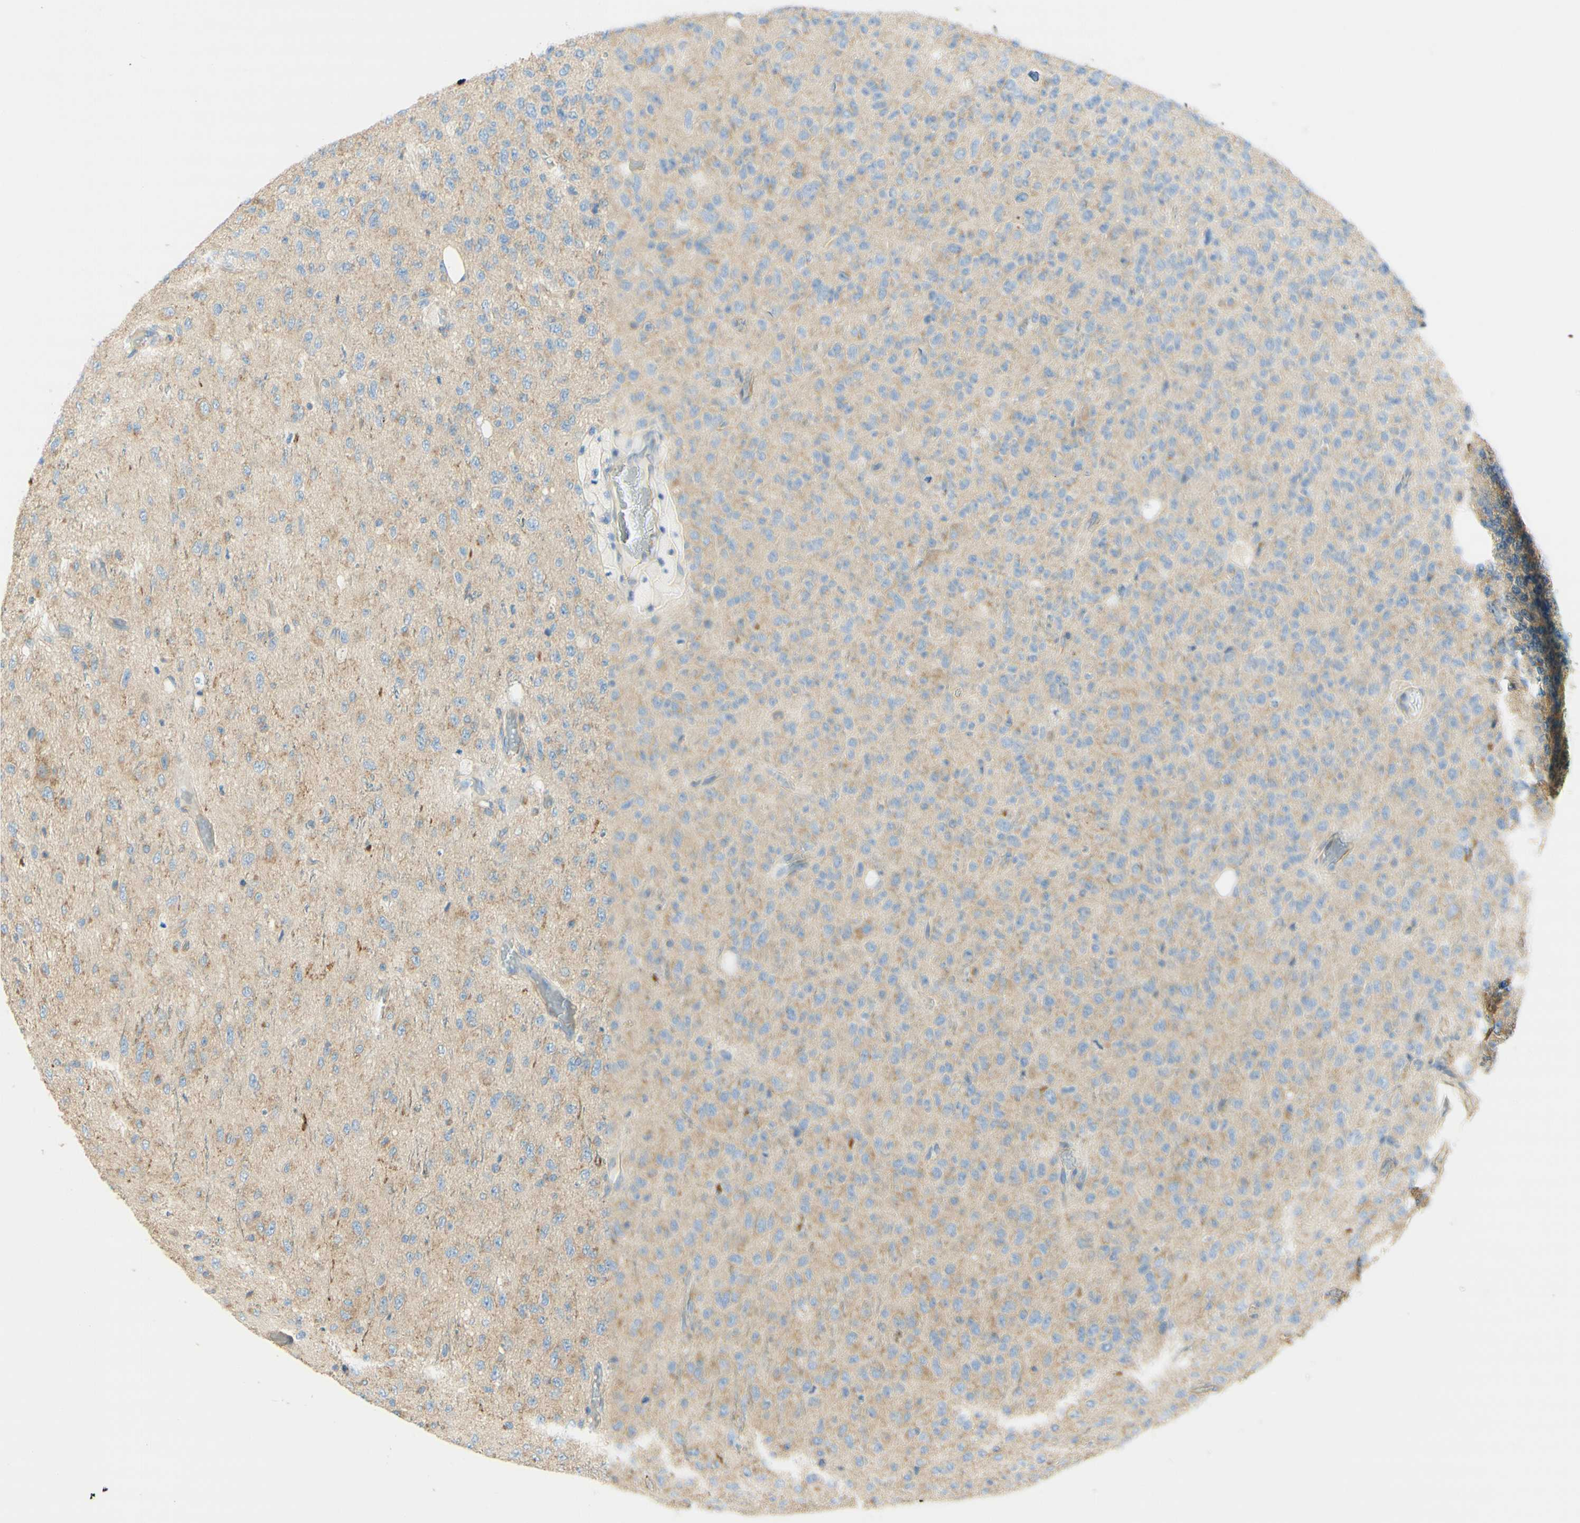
{"staining": {"intensity": "negative", "quantity": "none", "location": "none"}, "tissue": "glioma", "cell_type": "Tumor cells", "image_type": "cancer", "snomed": [{"axis": "morphology", "description": "Glioma, malignant, High grade"}, {"axis": "topography", "description": "pancreas cauda"}], "caption": "IHC photomicrograph of neoplastic tissue: human glioma stained with DAB exhibits no significant protein positivity in tumor cells.", "gene": "CLTC", "patient": {"sex": "male", "age": 60}}